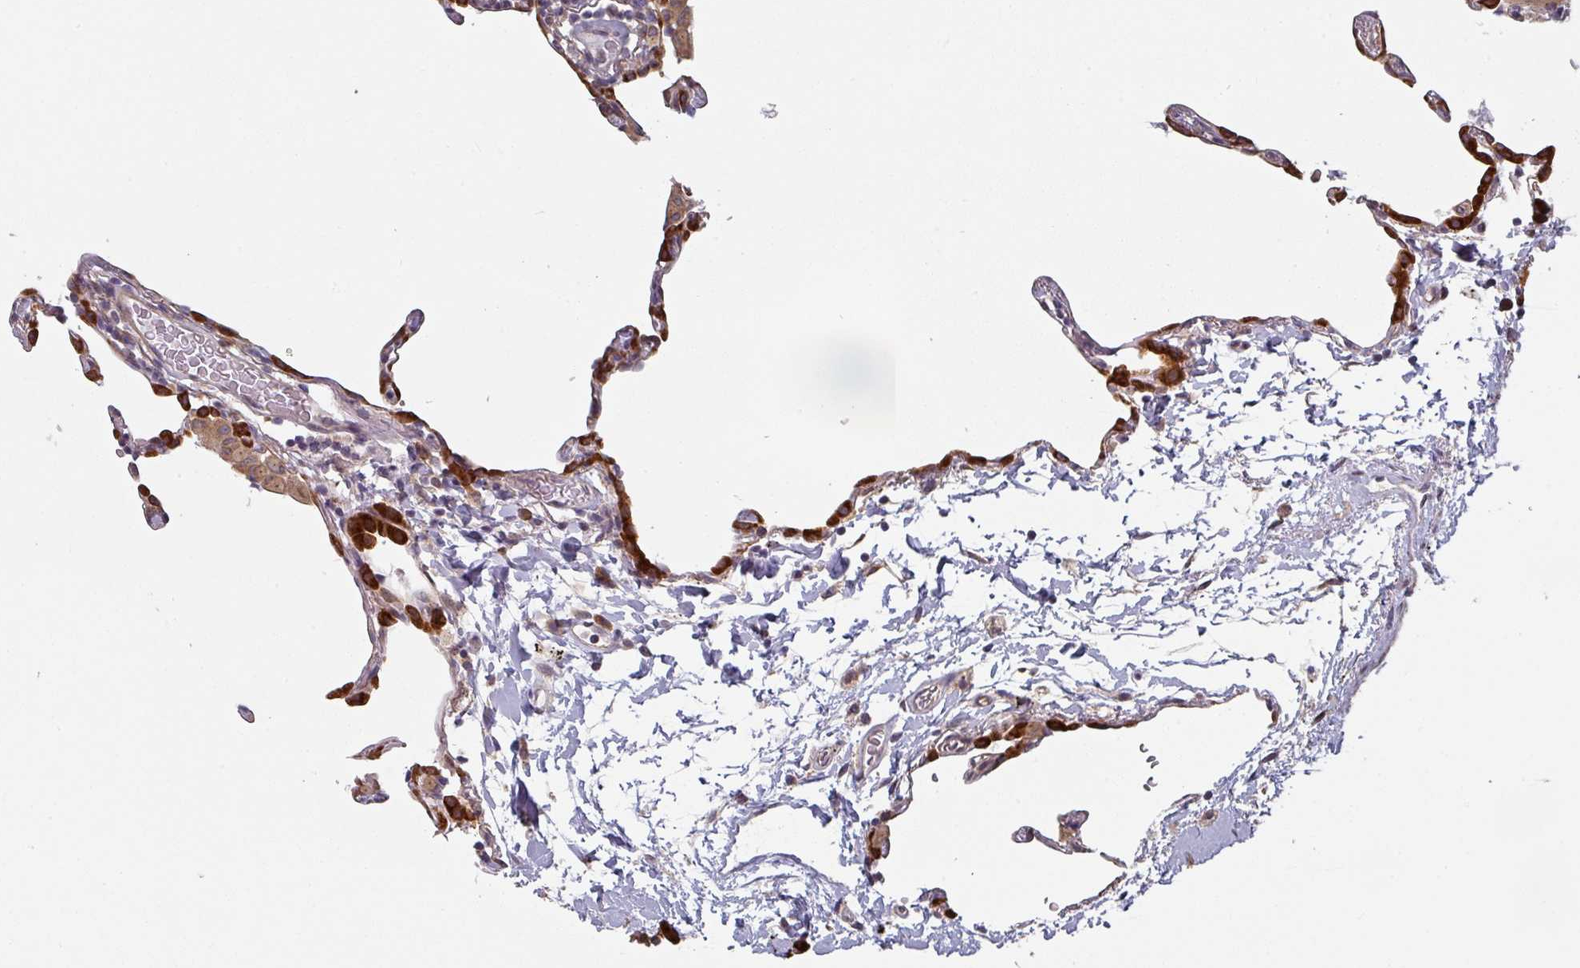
{"staining": {"intensity": "strong", "quantity": "<25%", "location": "cytoplasmic/membranous"}, "tissue": "lung", "cell_type": "Alveolar cells", "image_type": "normal", "snomed": [{"axis": "morphology", "description": "Normal tissue, NOS"}, {"axis": "topography", "description": "Lung"}], "caption": "Immunohistochemical staining of unremarkable lung demonstrates medium levels of strong cytoplasmic/membranous positivity in about <25% of alveolar cells. The protein of interest is stained brown, and the nuclei are stained in blue (DAB (3,3'-diaminobenzidine) IHC with brightfield microscopy, high magnification).", "gene": "TAPT1", "patient": {"sex": "female", "age": 57}}